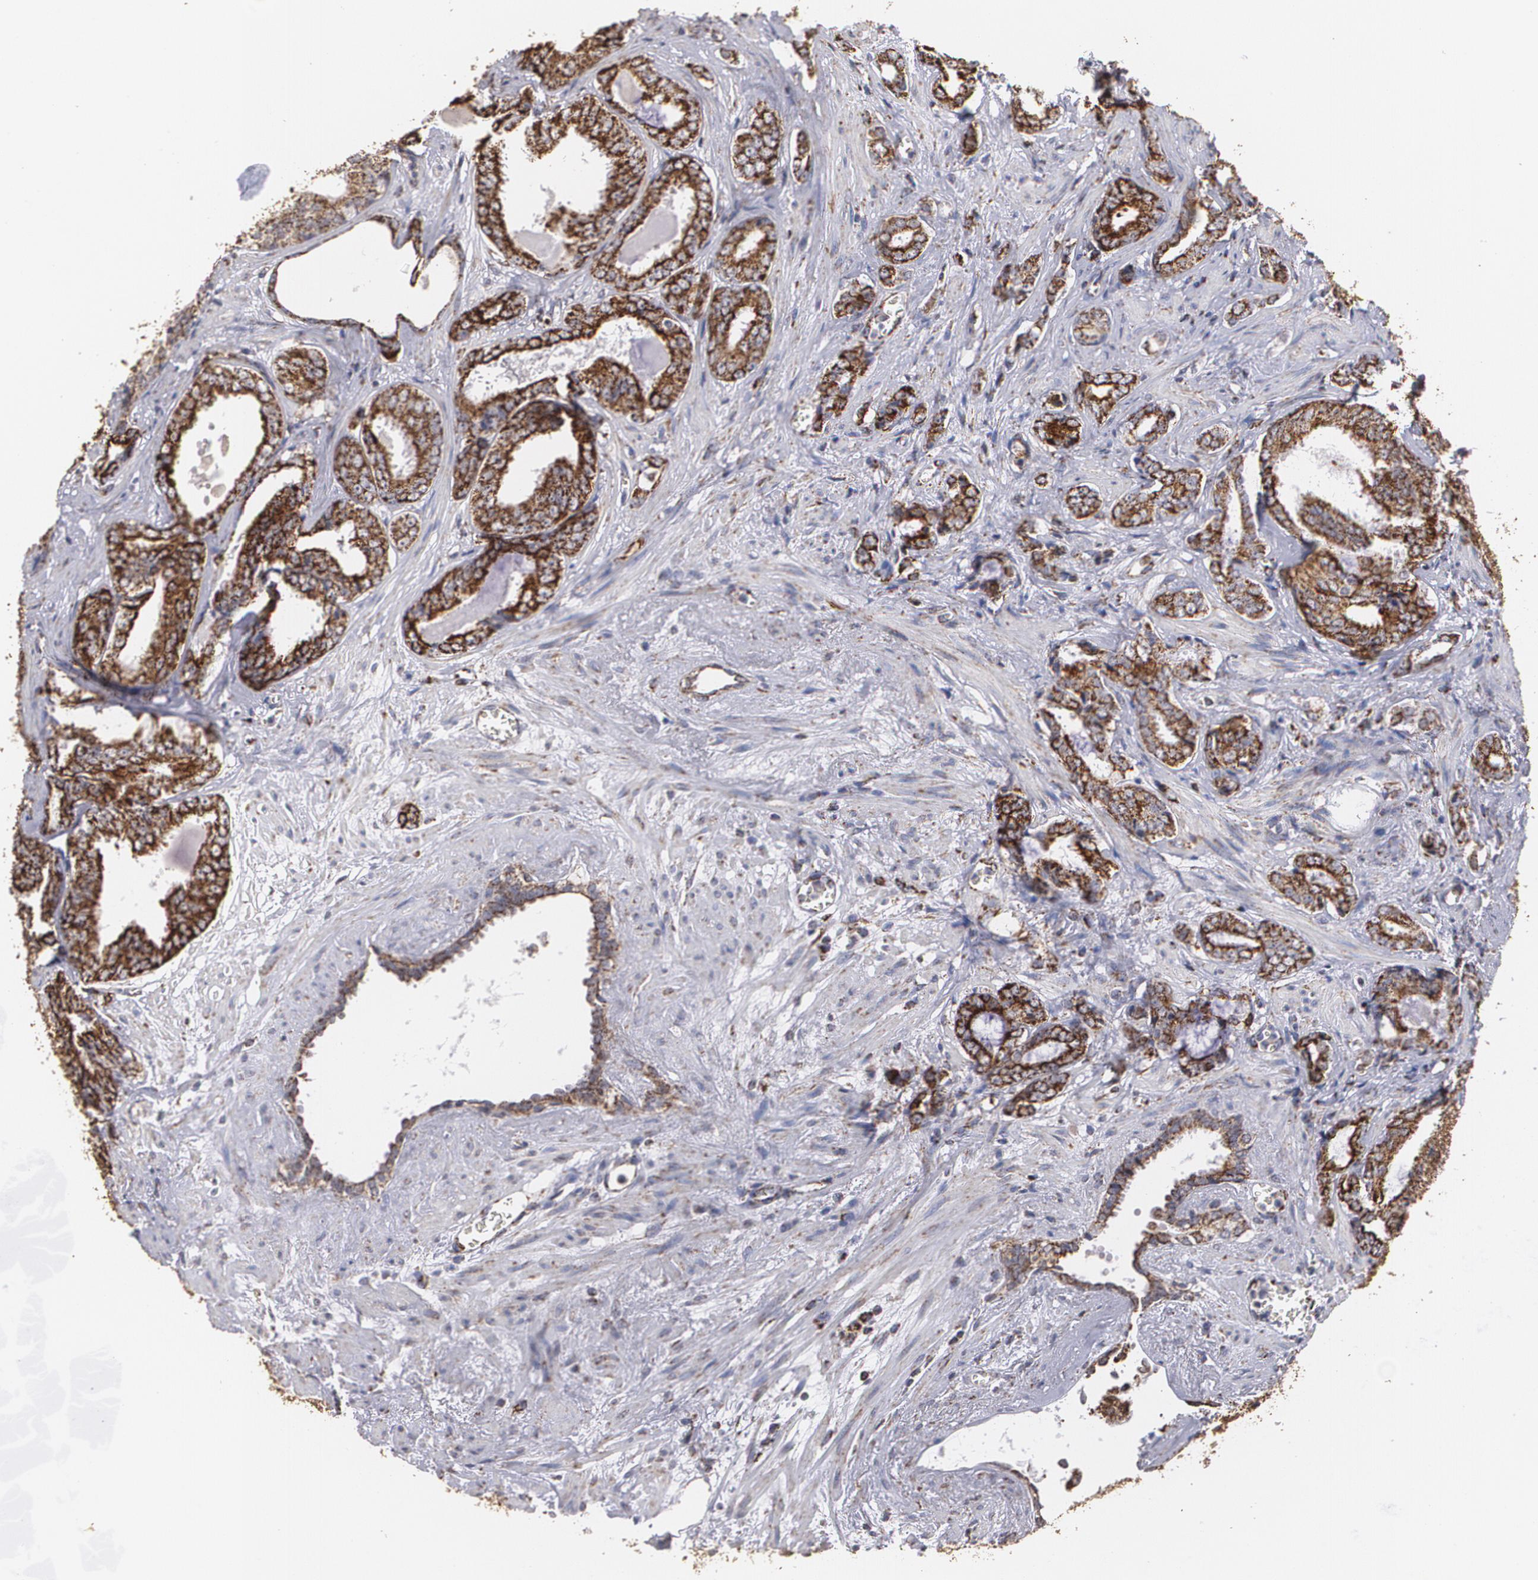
{"staining": {"intensity": "strong", "quantity": ">75%", "location": "cytoplasmic/membranous"}, "tissue": "prostate cancer", "cell_type": "Tumor cells", "image_type": "cancer", "snomed": [{"axis": "morphology", "description": "Adenocarcinoma, Medium grade"}, {"axis": "topography", "description": "Prostate"}], "caption": "This is a photomicrograph of immunohistochemistry (IHC) staining of prostate cancer, which shows strong positivity in the cytoplasmic/membranous of tumor cells.", "gene": "HSPD1", "patient": {"sex": "male", "age": 79}}